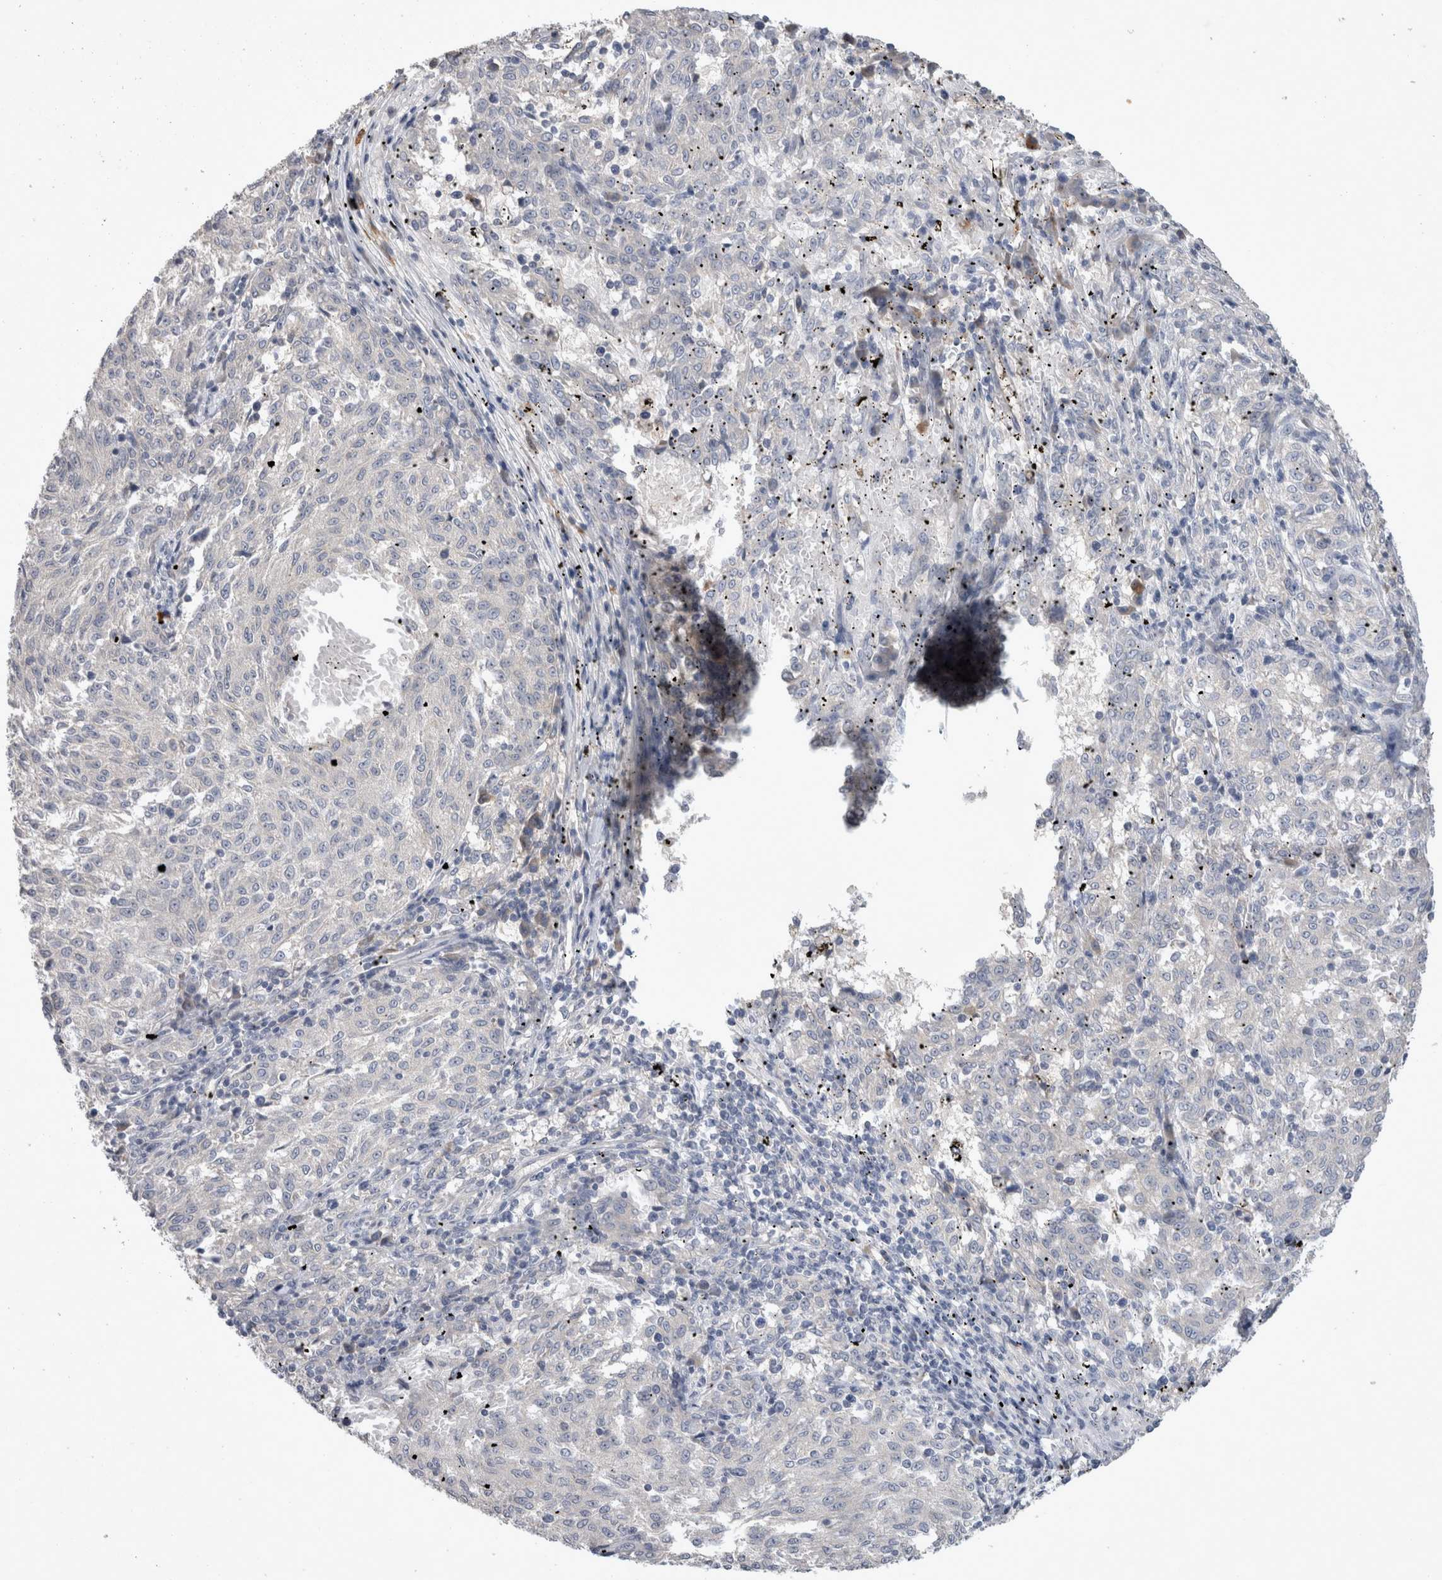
{"staining": {"intensity": "negative", "quantity": "none", "location": "none"}, "tissue": "melanoma", "cell_type": "Tumor cells", "image_type": "cancer", "snomed": [{"axis": "morphology", "description": "Malignant melanoma, NOS"}, {"axis": "topography", "description": "Skin"}], "caption": "IHC micrograph of neoplastic tissue: malignant melanoma stained with DAB (3,3'-diaminobenzidine) shows no significant protein positivity in tumor cells. (Immunohistochemistry, brightfield microscopy, high magnification).", "gene": "SLC22A11", "patient": {"sex": "female", "age": 72}}